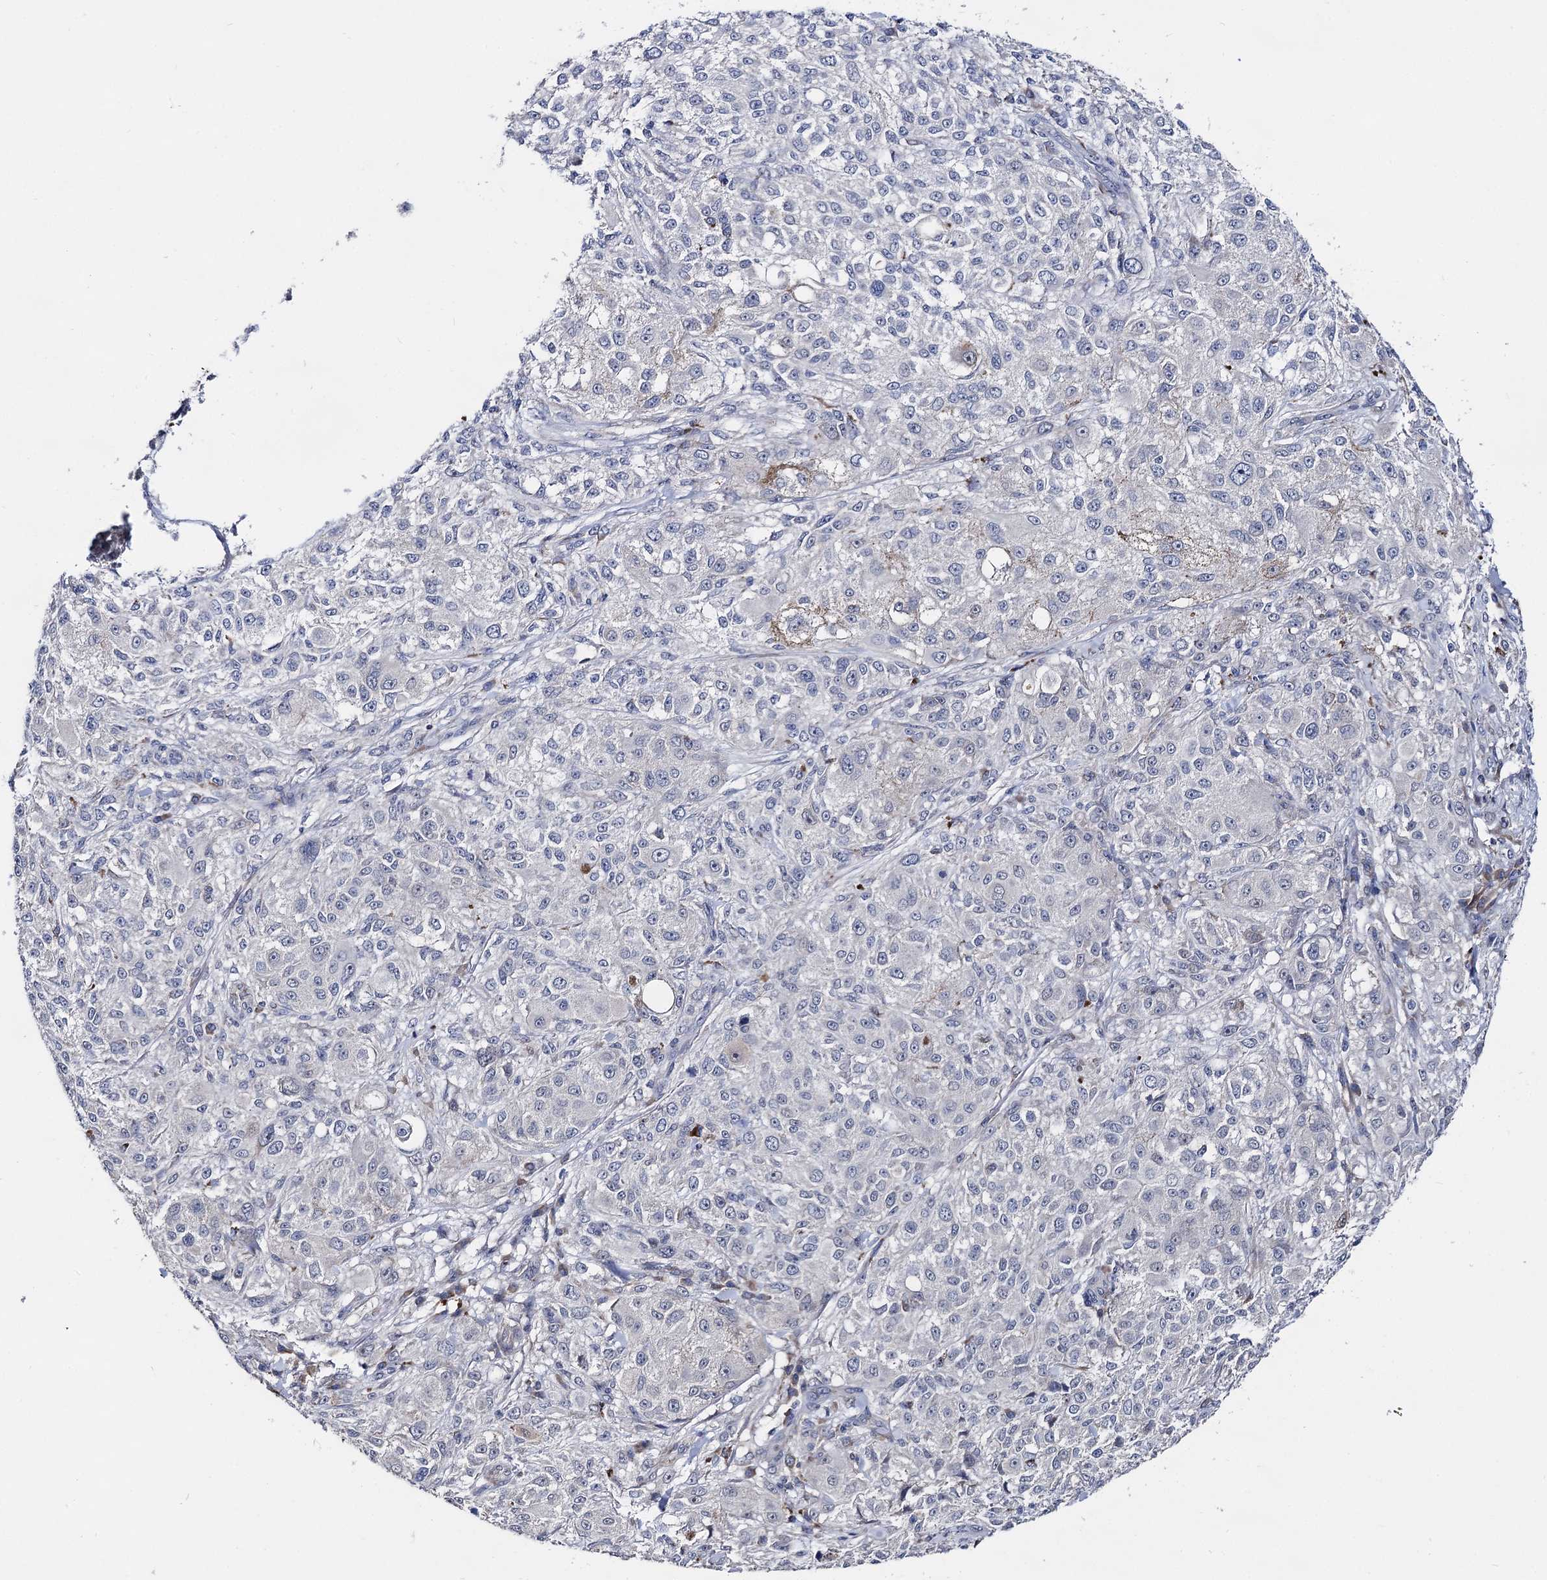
{"staining": {"intensity": "negative", "quantity": "none", "location": "none"}, "tissue": "melanoma", "cell_type": "Tumor cells", "image_type": "cancer", "snomed": [{"axis": "morphology", "description": "Necrosis, NOS"}, {"axis": "morphology", "description": "Malignant melanoma, NOS"}, {"axis": "topography", "description": "Skin"}], "caption": "High power microscopy histopathology image of an immunohistochemistry (IHC) image of melanoma, revealing no significant expression in tumor cells.", "gene": "CAPRIN2", "patient": {"sex": "female", "age": 87}}